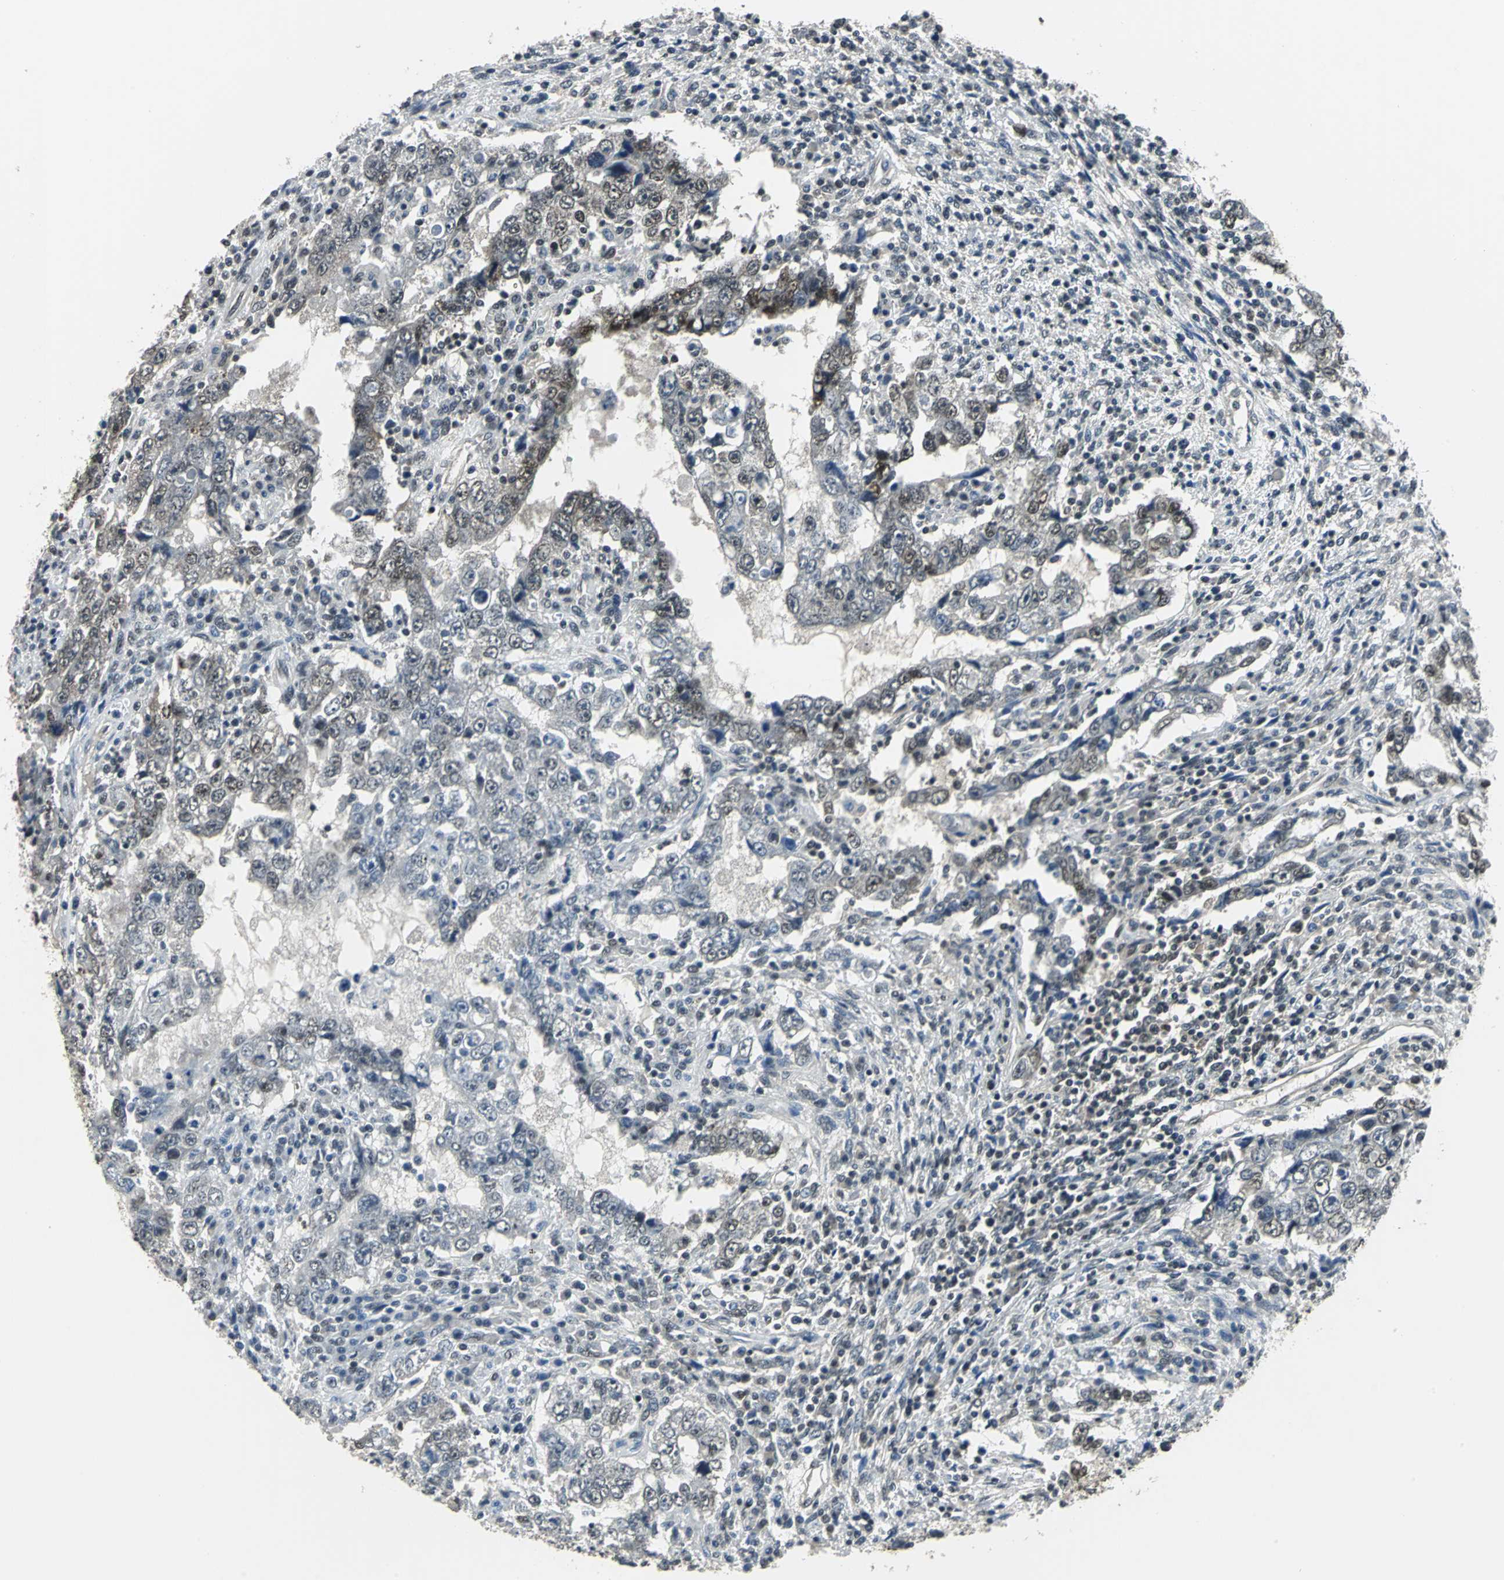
{"staining": {"intensity": "moderate", "quantity": "25%-75%", "location": "cytoplasmic/membranous,nuclear"}, "tissue": "testis cancer", "cell_type": "Tumor cells", "image_type": "cancer", "snomed": [{"axis": "morphology", "description": "Carcinoma, Embryonal, NOS"}, {"axis": "topography", "description": "Testis"}], "caption": "Brown immunohistochemical staining in human testis cancer (embryonal carcinoma) displays moderate cytoplasmic/membranous and nuclear staining in approximately 25%-75% of tumor cells. (DAB (3,3'-diaminobenzidine) IHC, brown staining for protein, blue staining for nuclei).", "gene": "RBM14", "patient": {"sex": "male", "age": 26}}